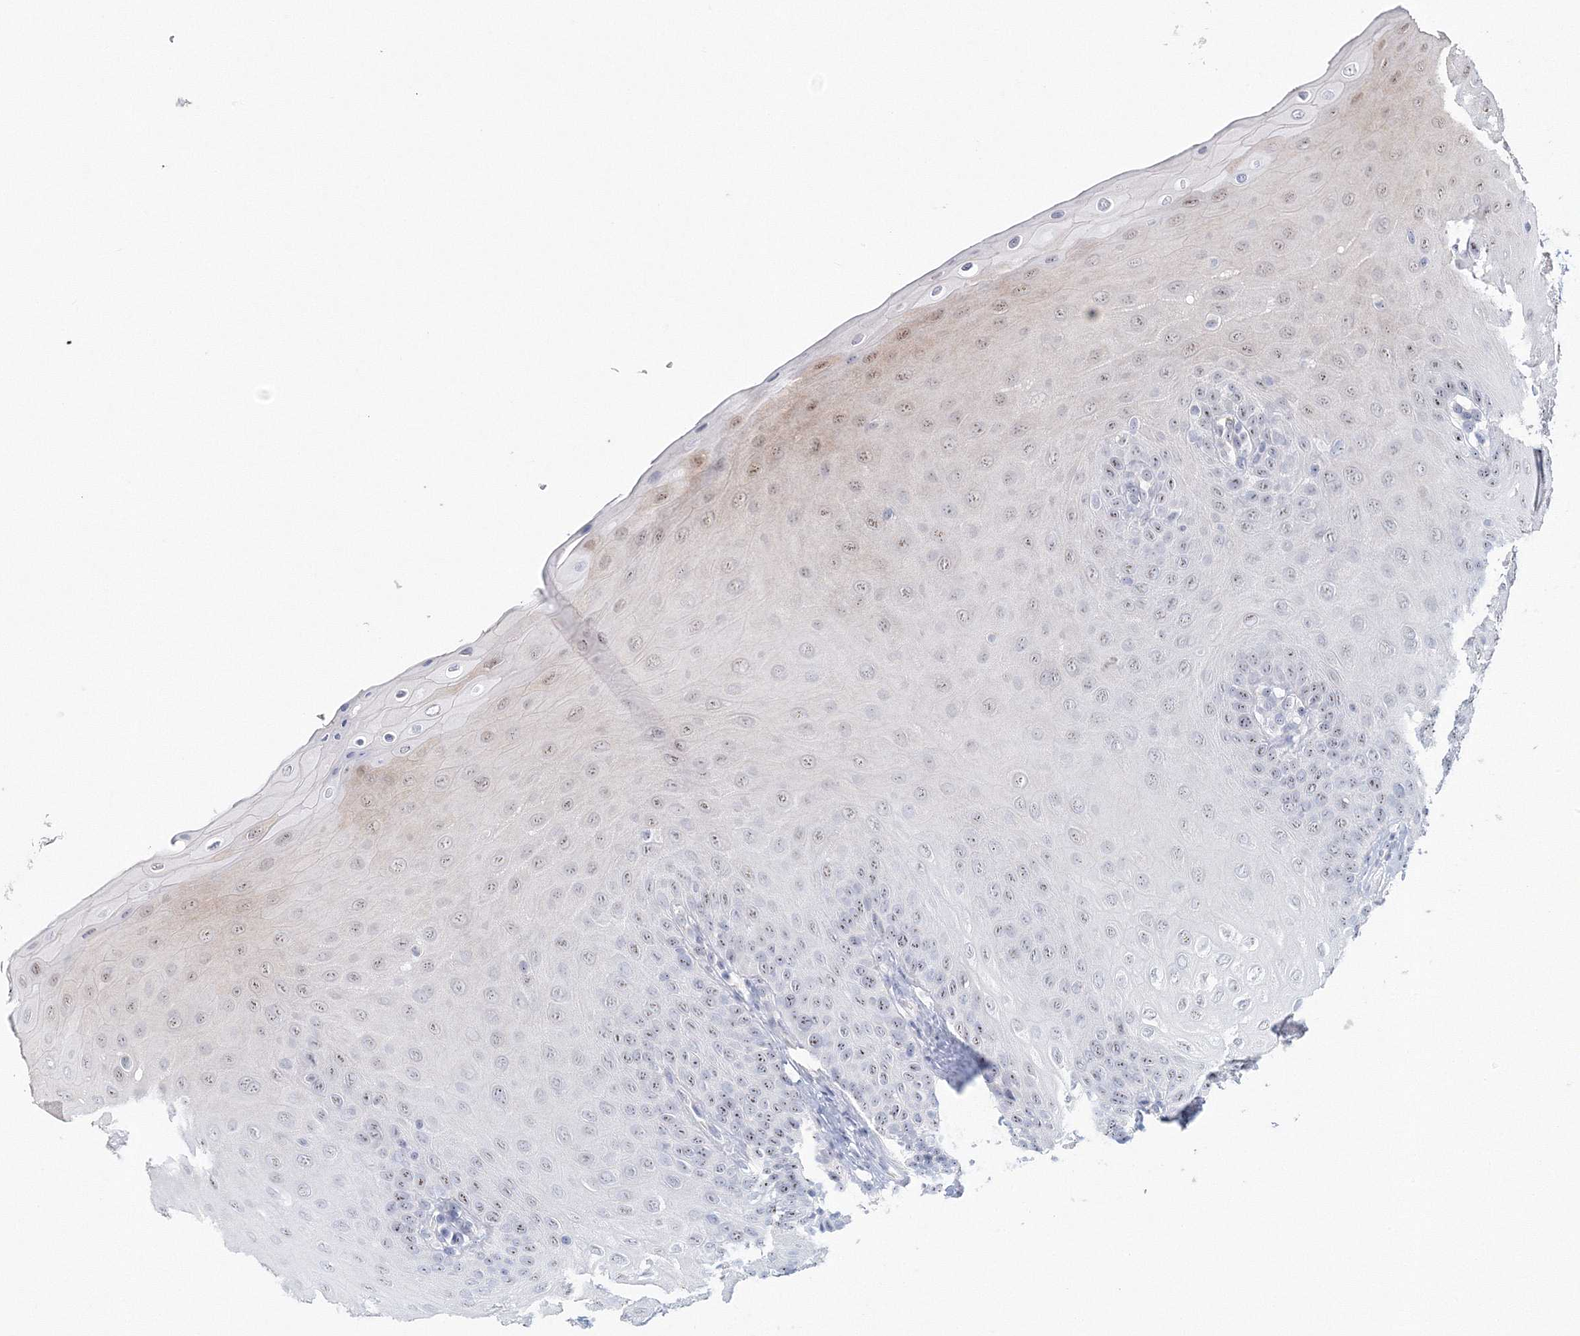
{"staining": {"intensity": "weak", "quantity": "25%-75%", "location": "nuclear"}, "tissue": "oral mucosa", "cell_type": "Squamous epithelial cells", "image_type": "normal", "snomed": [{"axis": "morphology", "description": "Normal tissue, NOS"}, {"axis": "topography", "description": "Oral tissue"}], "caption": "Squamous epithelial cells exhibit low levels of weak nuclear positivity in about 25%-75% of cells in normal human oral mucosa.", "gene": "SIRT7", "patient": {"sex": "female", "age": 68}}